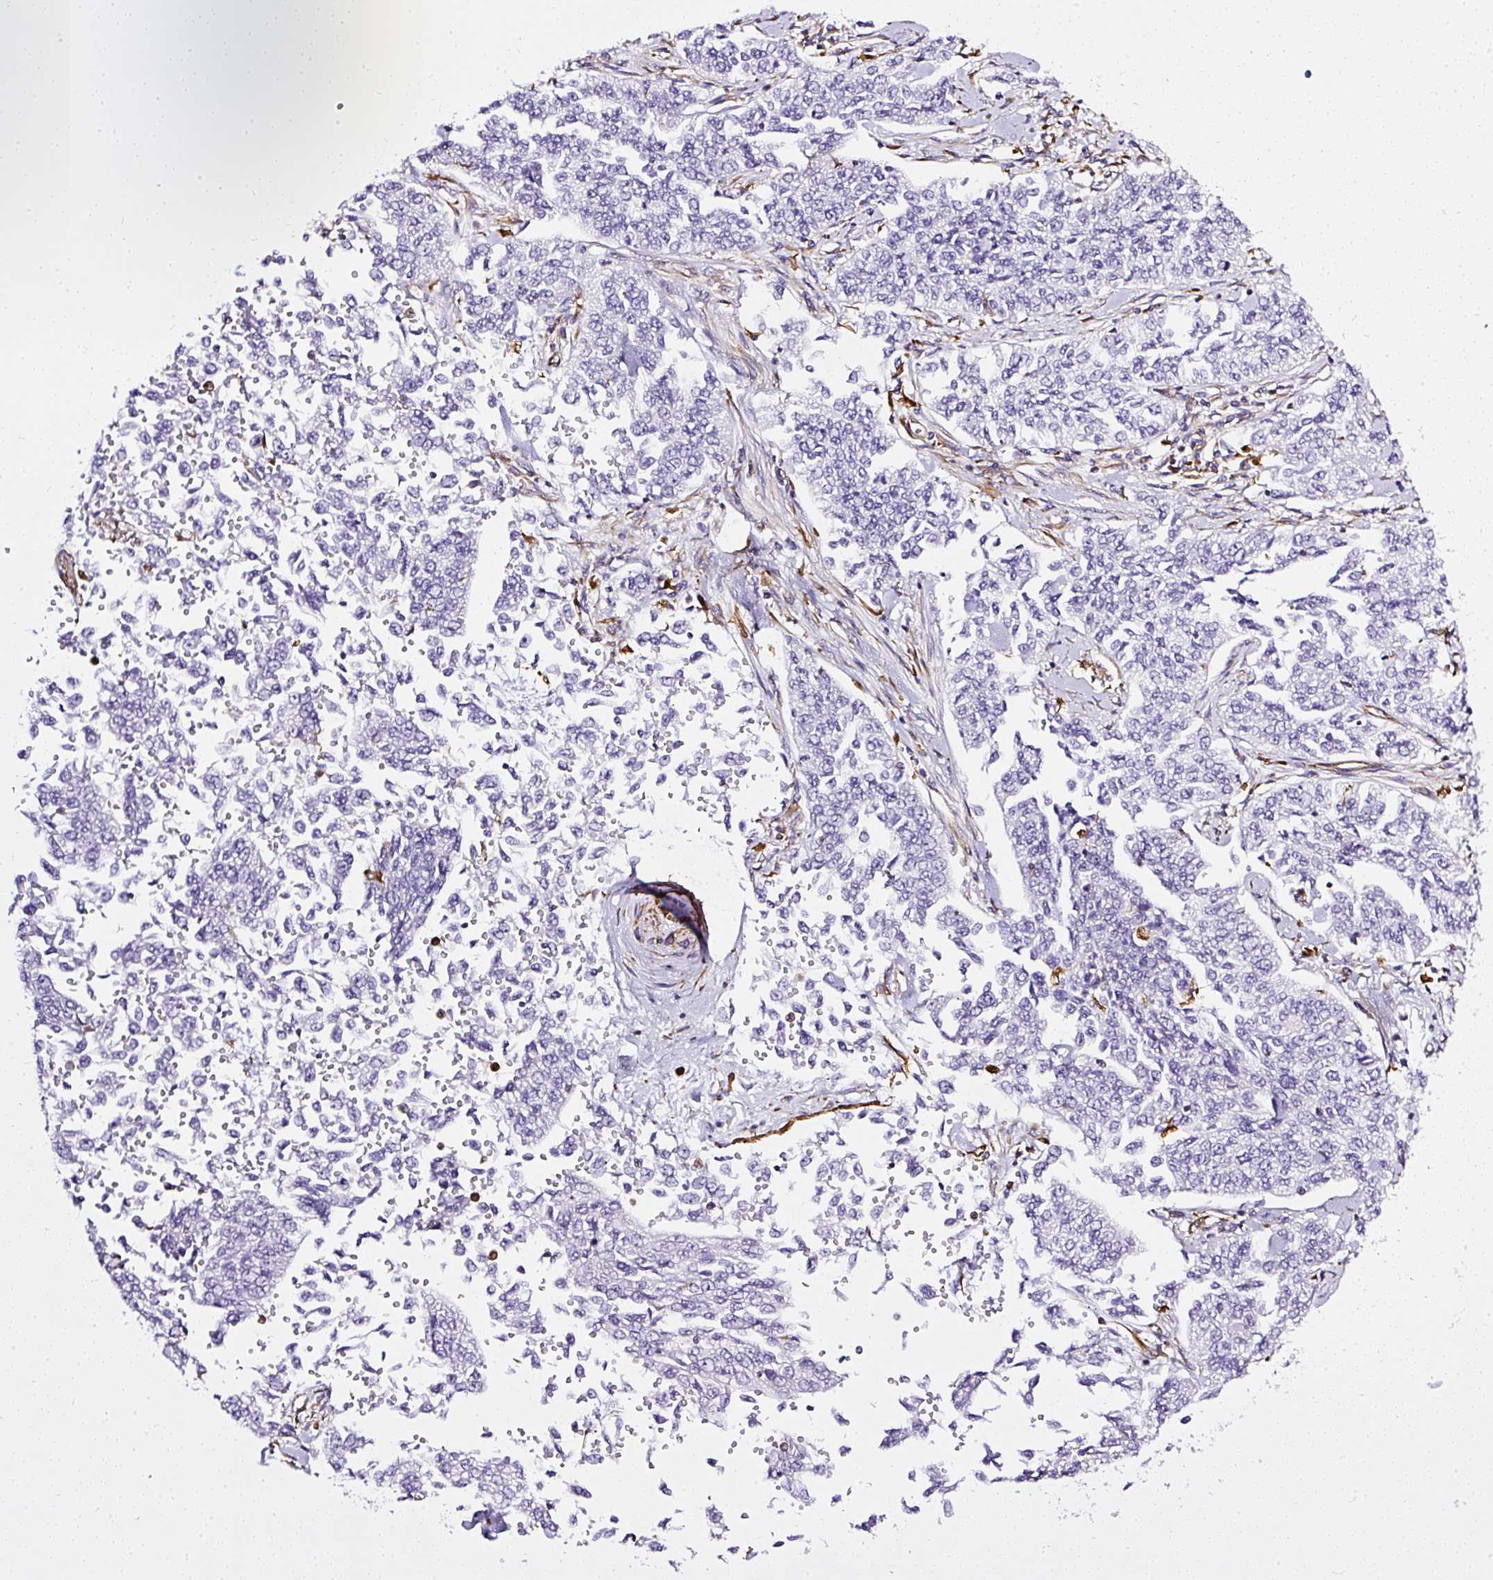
{"staining": {"intensity": "negative", "quantity": "none", "location": "none"}, "tissue": "cervical cancer", "cell_type": "Tumor cells", "image_type": "cancer", "snomed": [{"axis": "morphology", "description": "Squamous cell carcinoma, NOS"}, {"axis": "topography", "description": "Cervix"}], "caption": "There is no significant staining in tumor cells of cervical cancer (squamous cell carcinoma).", "gene": "PLS1", "patient": {"sex": "female", "age": 35}}